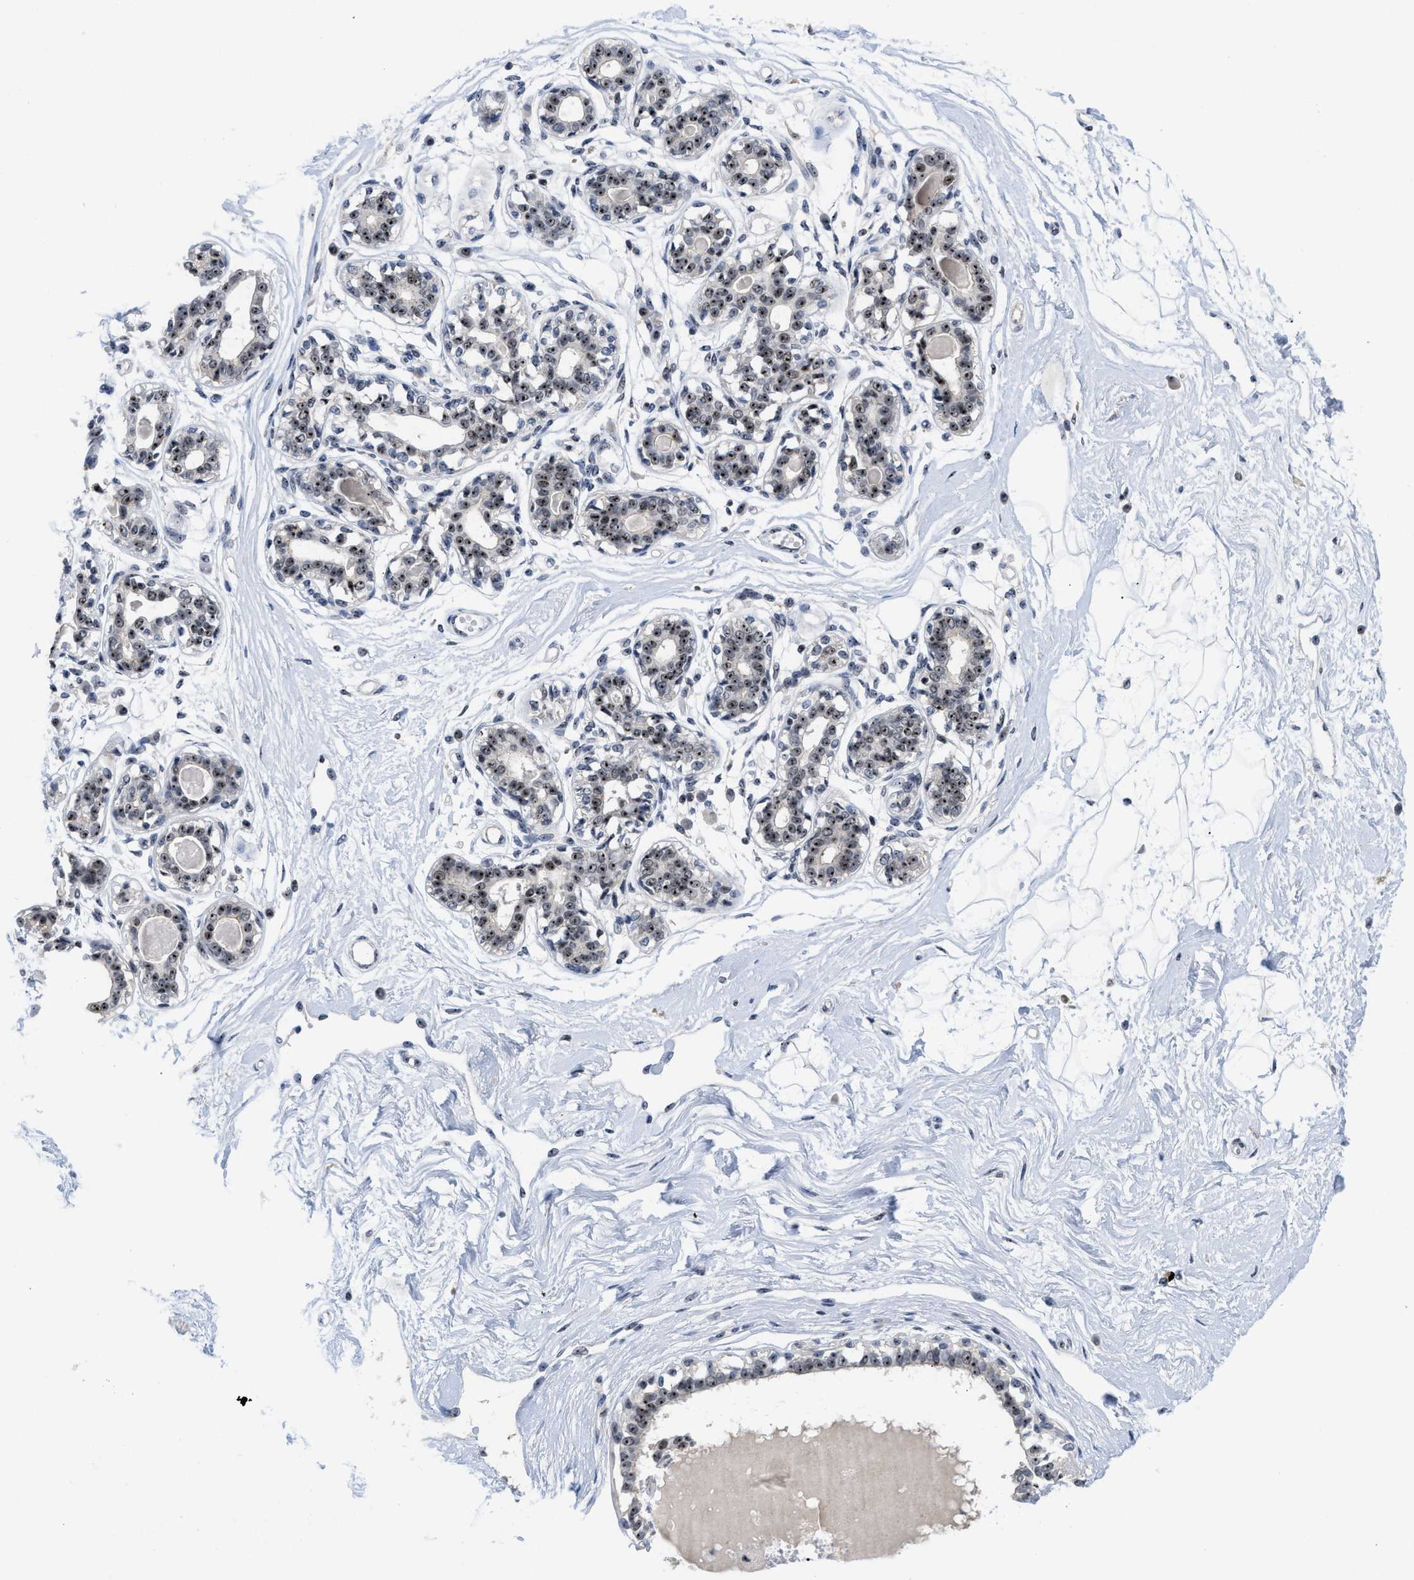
{"staining": {"intensity": "moderate", "quantity": "<25%", "location": "none"}, "tissue": "breast", "cell_type": "Adipocytes", "image_type": "normal", "snomed": [{"axis": "morphology", "description": "Normal tissue, NOS"}, {"axis": "topography", "description": "Breast"}], "caption": "Breast stained with DAB (3,3'-diaminobenzidine) IHC demonstrates low levels of moderate None positivity in approximately <25% of adipocytes. (DAB IHC, brown staining for protein, blue staining for nuclei).", "gene": "NOP58", "patient": {"sex": "female", "age": 45}}